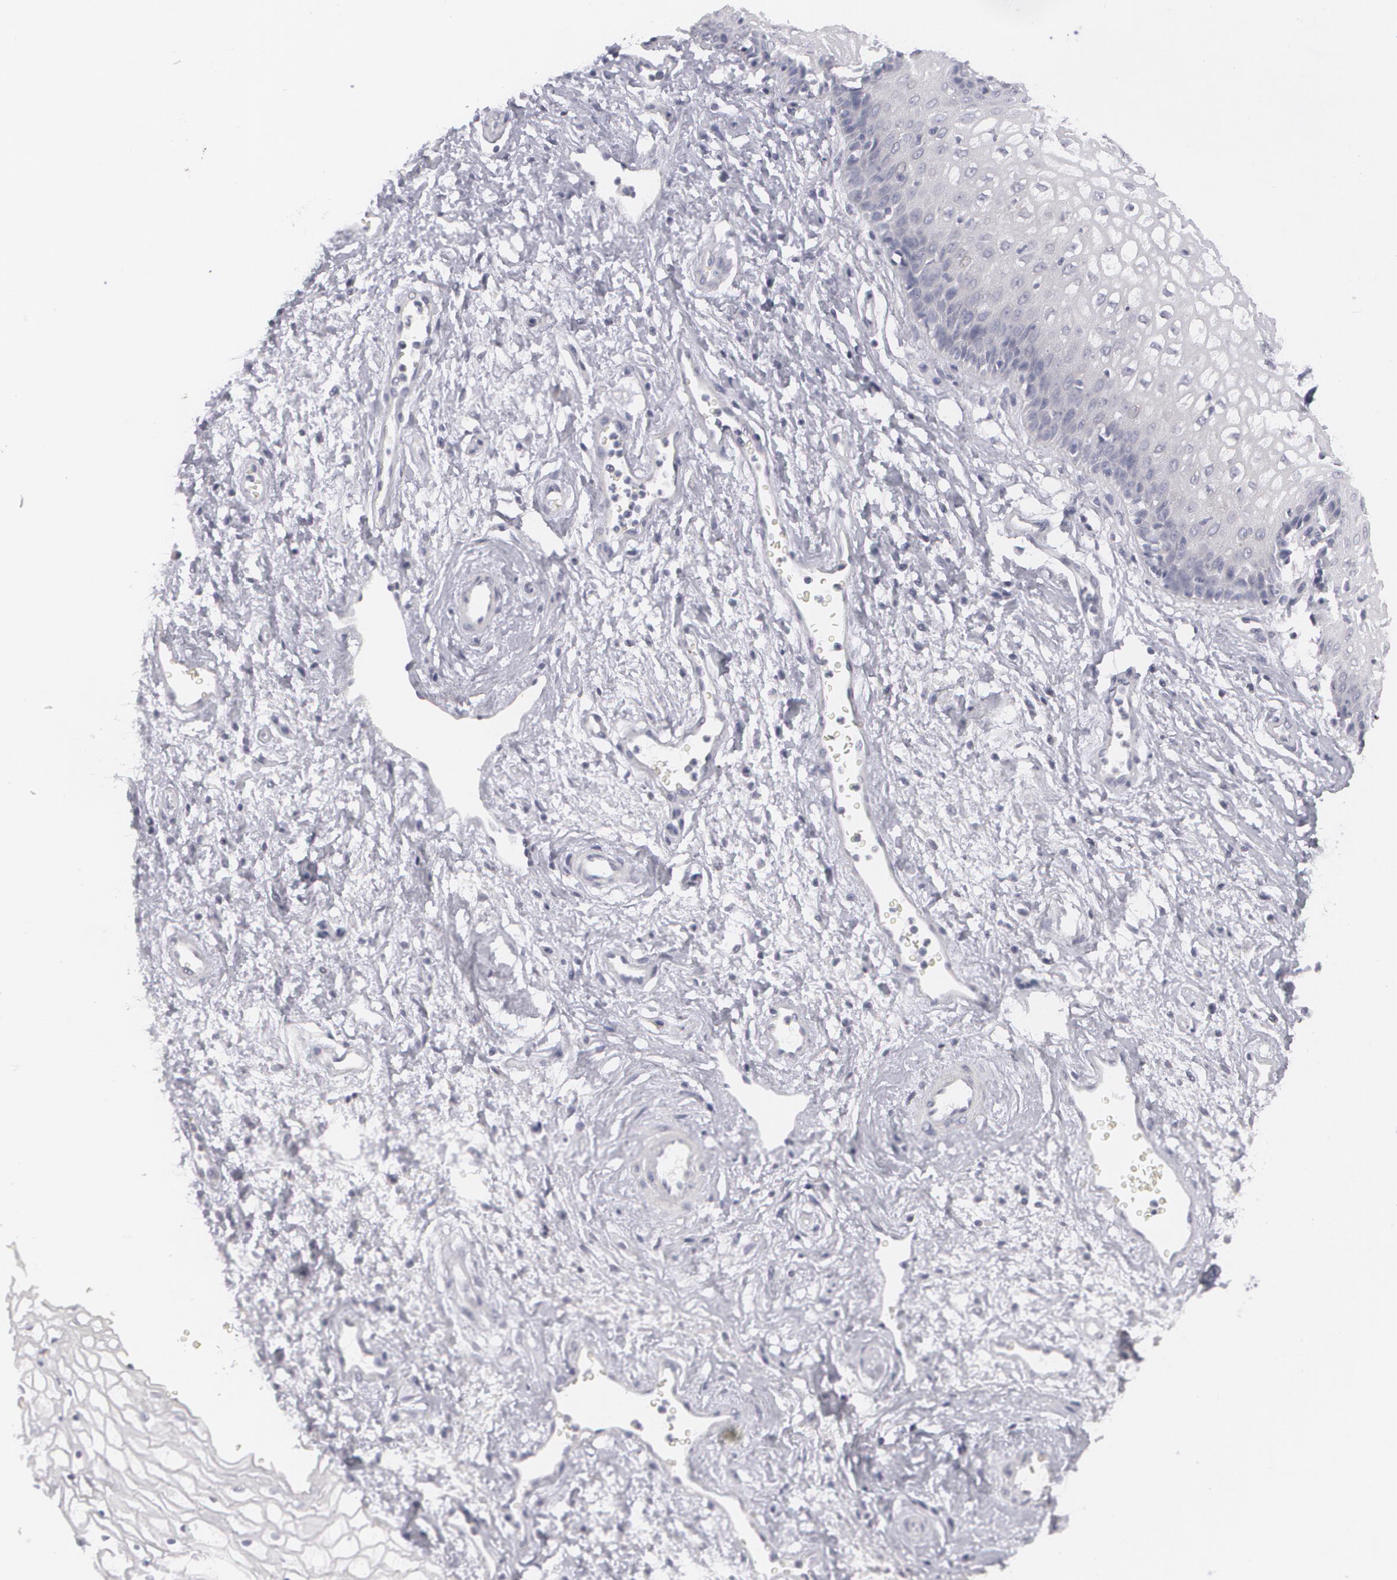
{"staining": {"intensity": "negative", "quantity": "none", "location": "none"}, "tissue": "vagina", "cell_type": "Squamous epithelial cells", "image_type": "normal", "snomed": [{"axis": "morphology", "description": "Normal tissue, NOS"}, {"axis": "topography", "description": "Vagina"}], "caption": "An immunohistochemistry (IHC) image of normal vagina is shown. There is no staining in squamous epithelial cells of vagina.", "gene": "MBNL3", "patient": {"sex": "female", "age": 34}}